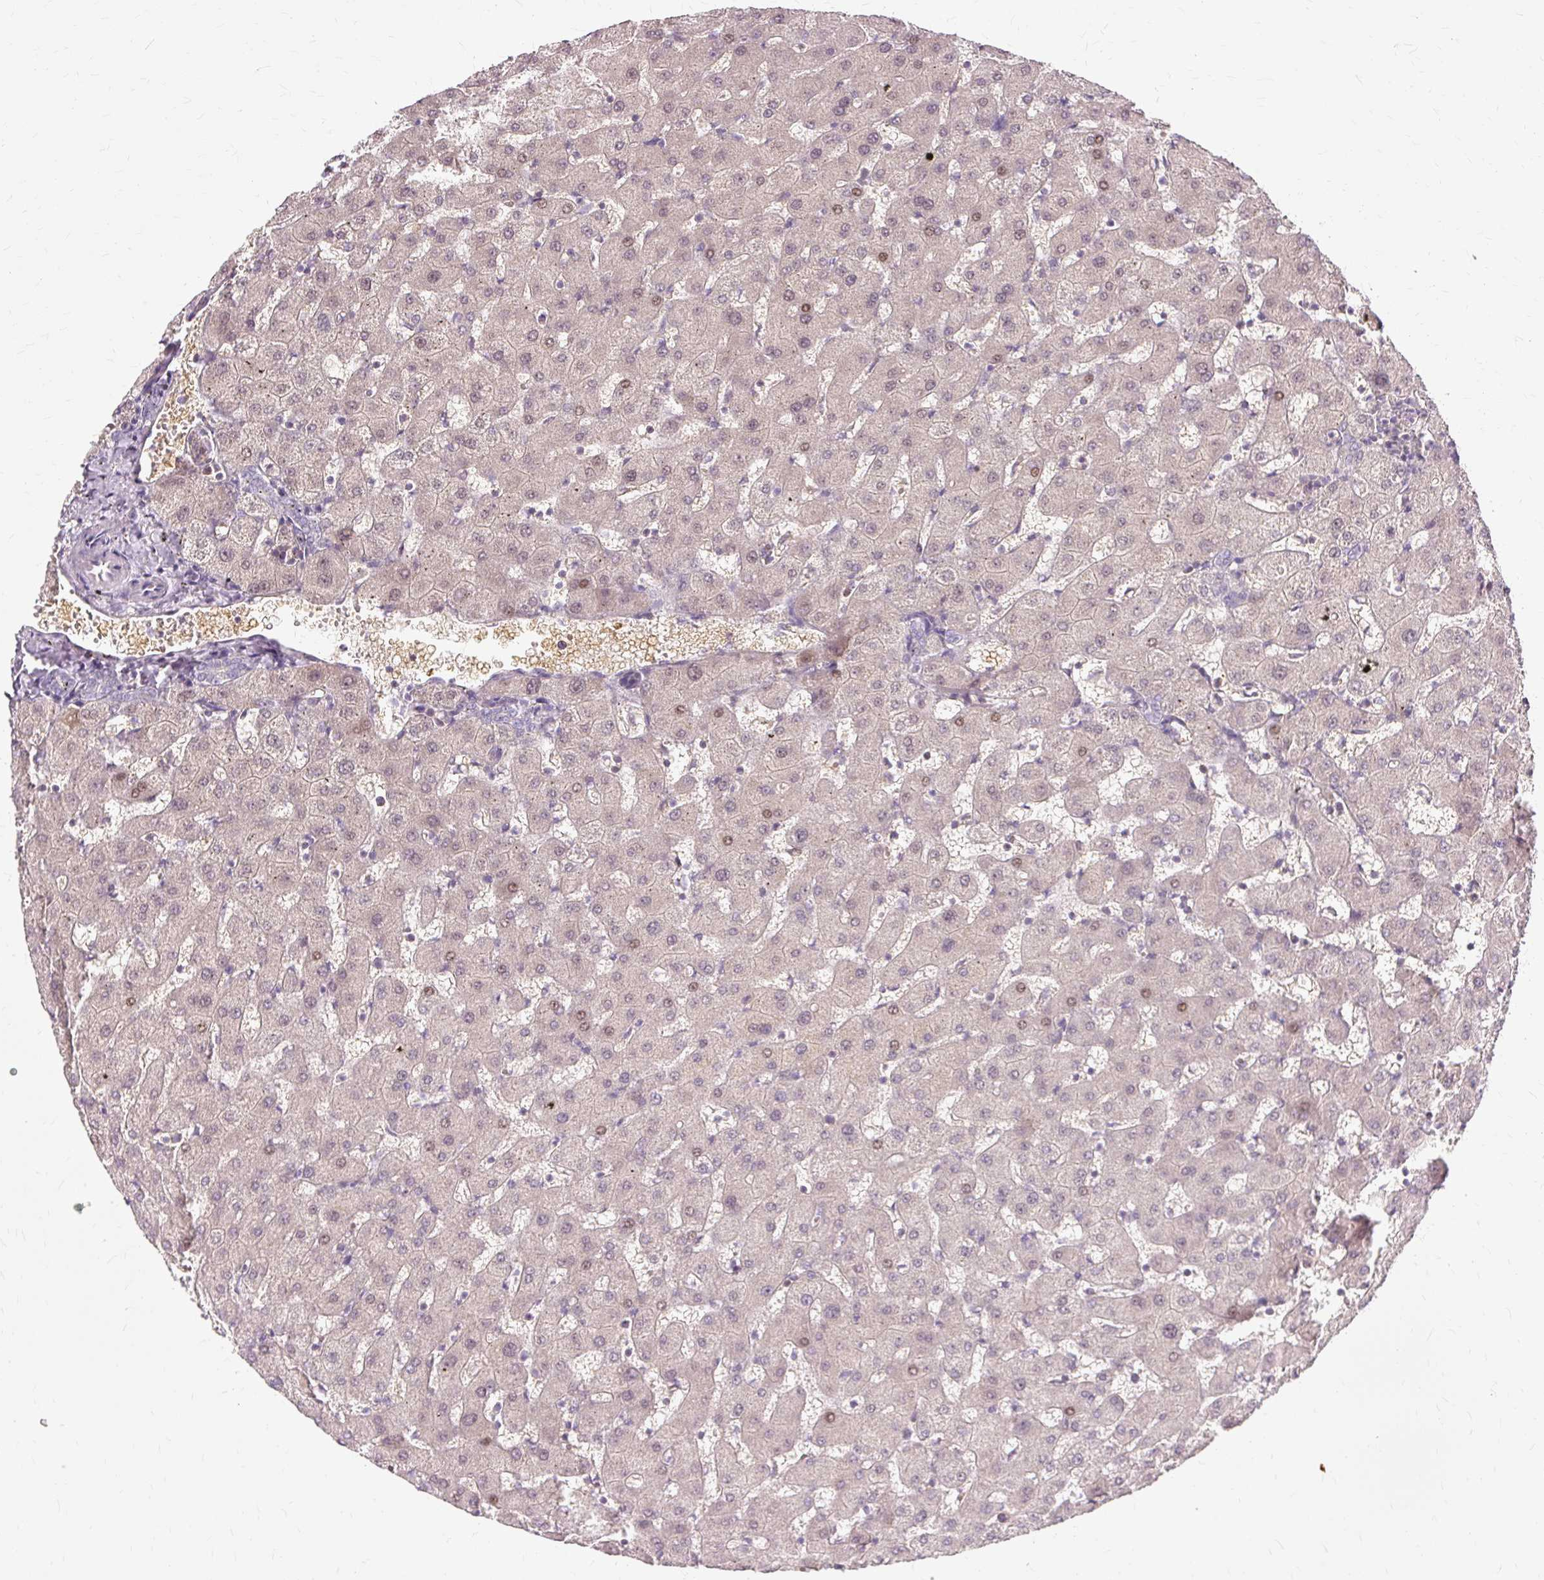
{"staining": {"intensity": "weak", "quantity": "<25%", "location": "nuclear"}, "tissue": "liver", "cell_type": "Cholangiocytes", "image_type": "normal", "snomed": [{"axis": "morphology", "description": "Normal tissue, NOS"}, {"axis": "topography", "description": "Liver"}], "caption": "High power microscopy micrograph of an immunohistochemistry (IHC) image of benign liver, revealing no significant staining in cholangiocytes. The staining is performed using DAB brown chromogen with nuclei counter-stained in using hematoxylin.", "gene": "MMACHC", "patient": {"sex": "female", "age": 63}}